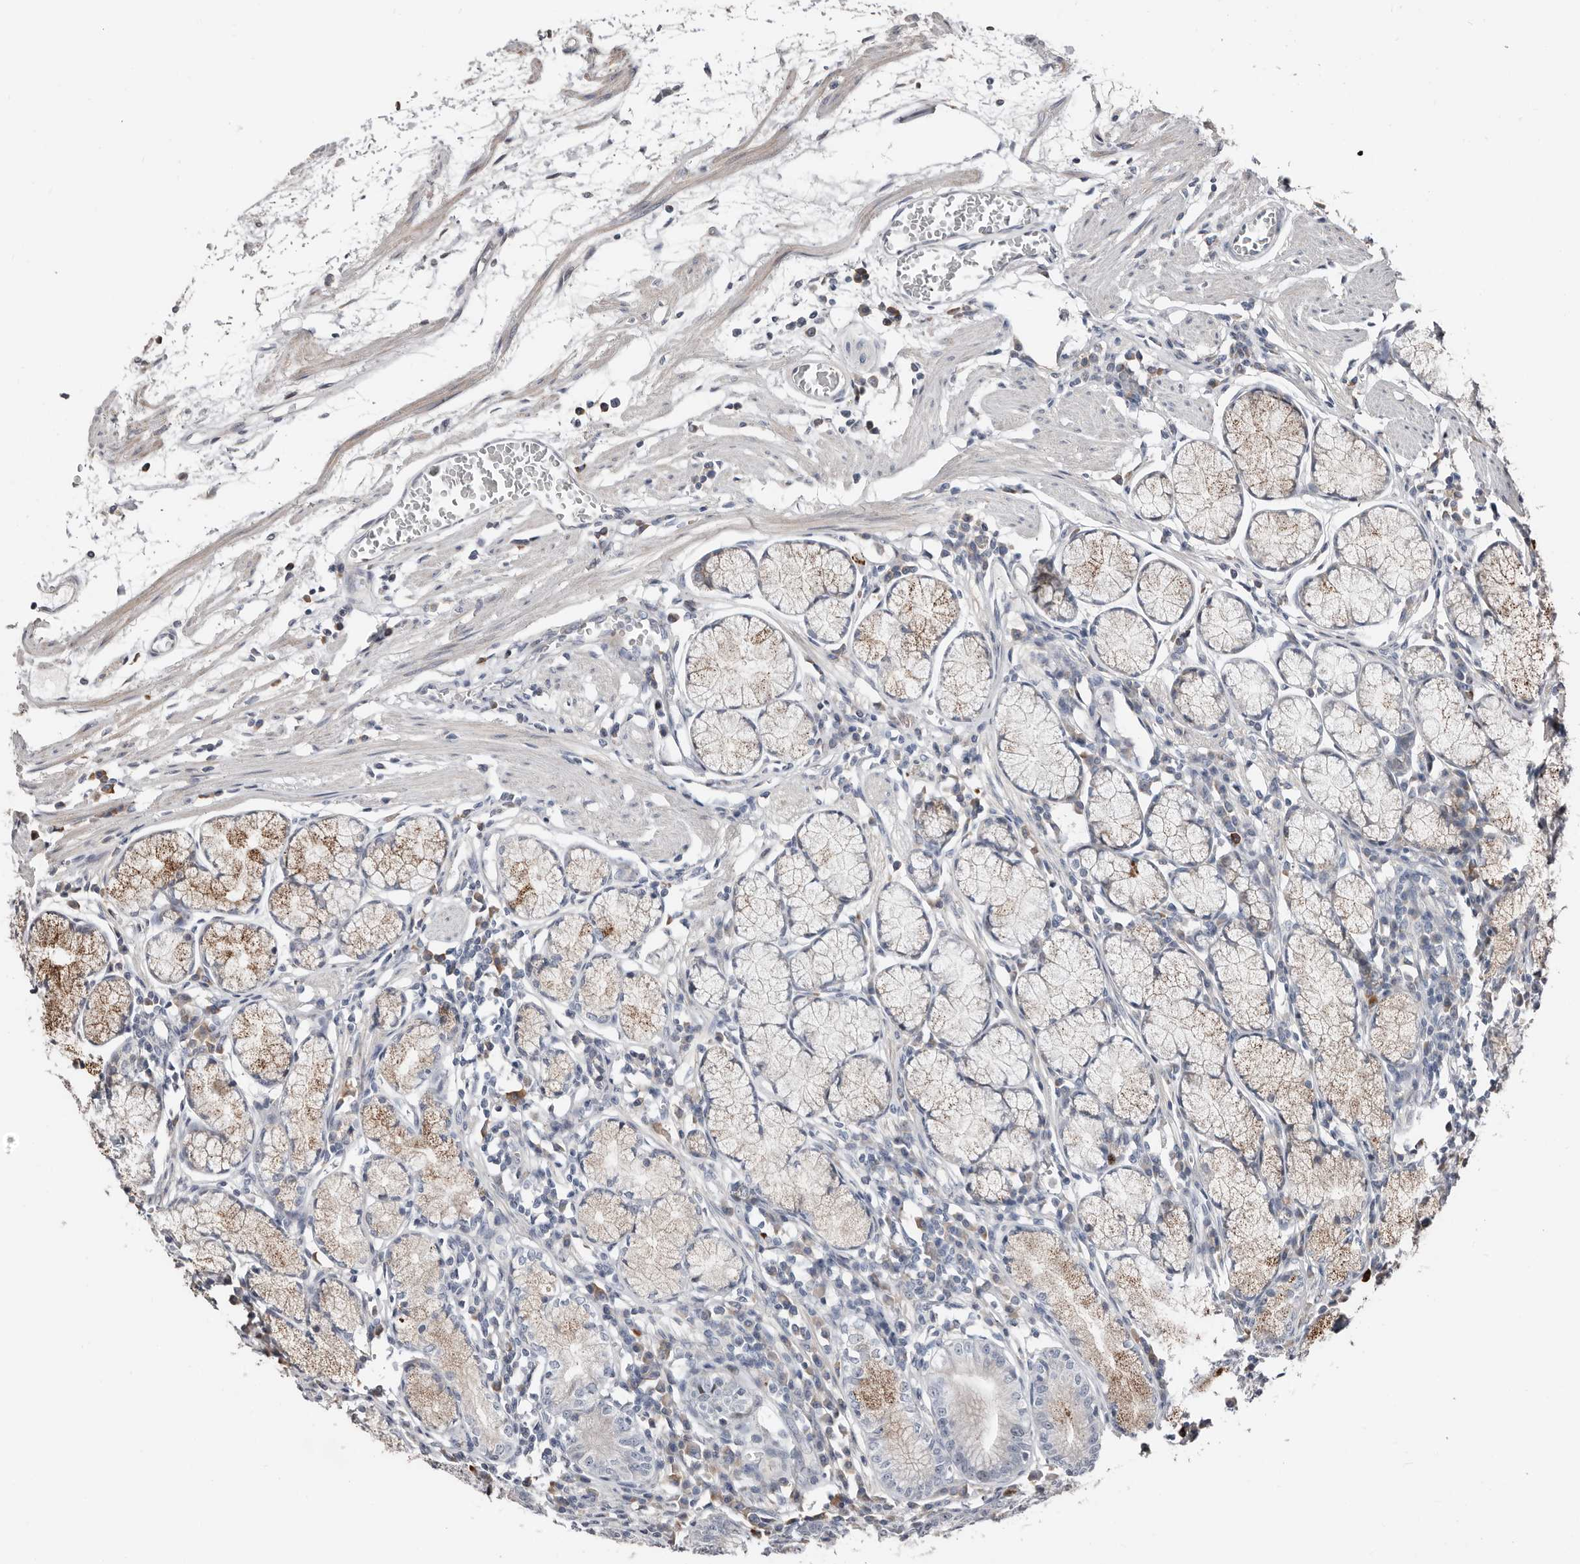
{"staining": {"intensity": "moderate", "quantity": "<25%", "location": "cytoplasmic/membranous"}, "tissue": "stomach", "cell_type": "Glandular cells", "image_type": "normal", "snomed": [{"axis": "morphology", "description": "Normal tissue, NOS"}, {"axis": "topography", "description": "Stomach"}], "caption": "The photomicrograph demonstrates immunohistochemical staining of benign stomach. There is moderate cytoplasmic/membranous positivity is seen in approximately <25% of glandular cells.", "gene": "SMYD4", "patient": {"sex": "male", "age": 55}}